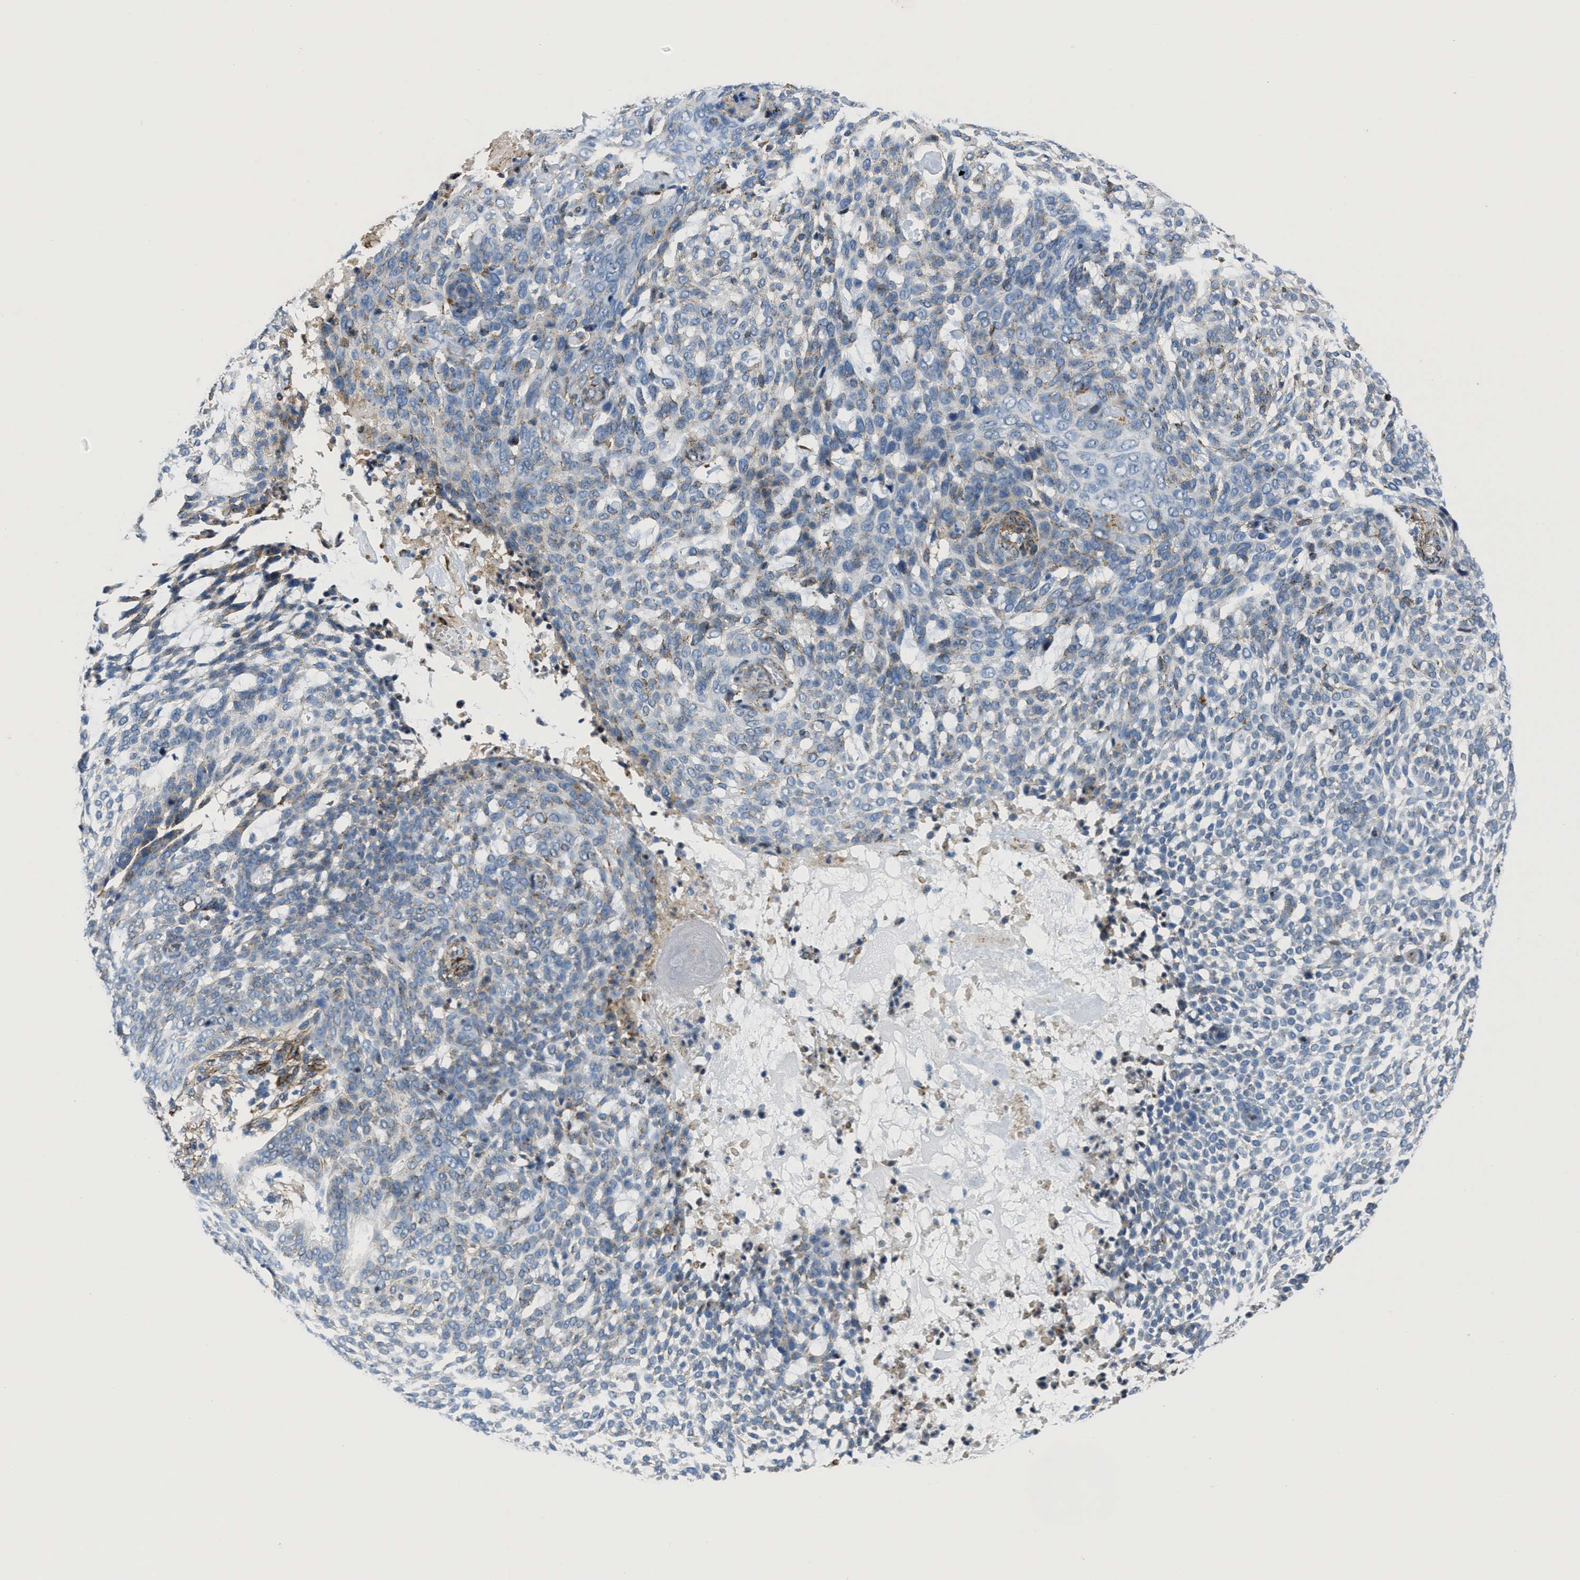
{"staining": {"intensity": "weak", "quantity": "<25%", "location": "cytoplasmic/membranous"}, "tissue": "skin cancer", "cell_type": "Tumor cells", "image_type": "cancer", "snomed": [{"axis": "morphology", "description": "Basal cell carcinoma"}, {"axis": "topography", "description": "Skin"}], "caption": "Immunohistochemistry (IHC) of skin basal cell carcinoma demonstrates no positivity in tumor cells.", "gene": "NAB1", "patient": {"sex": "female", "age": 64}}